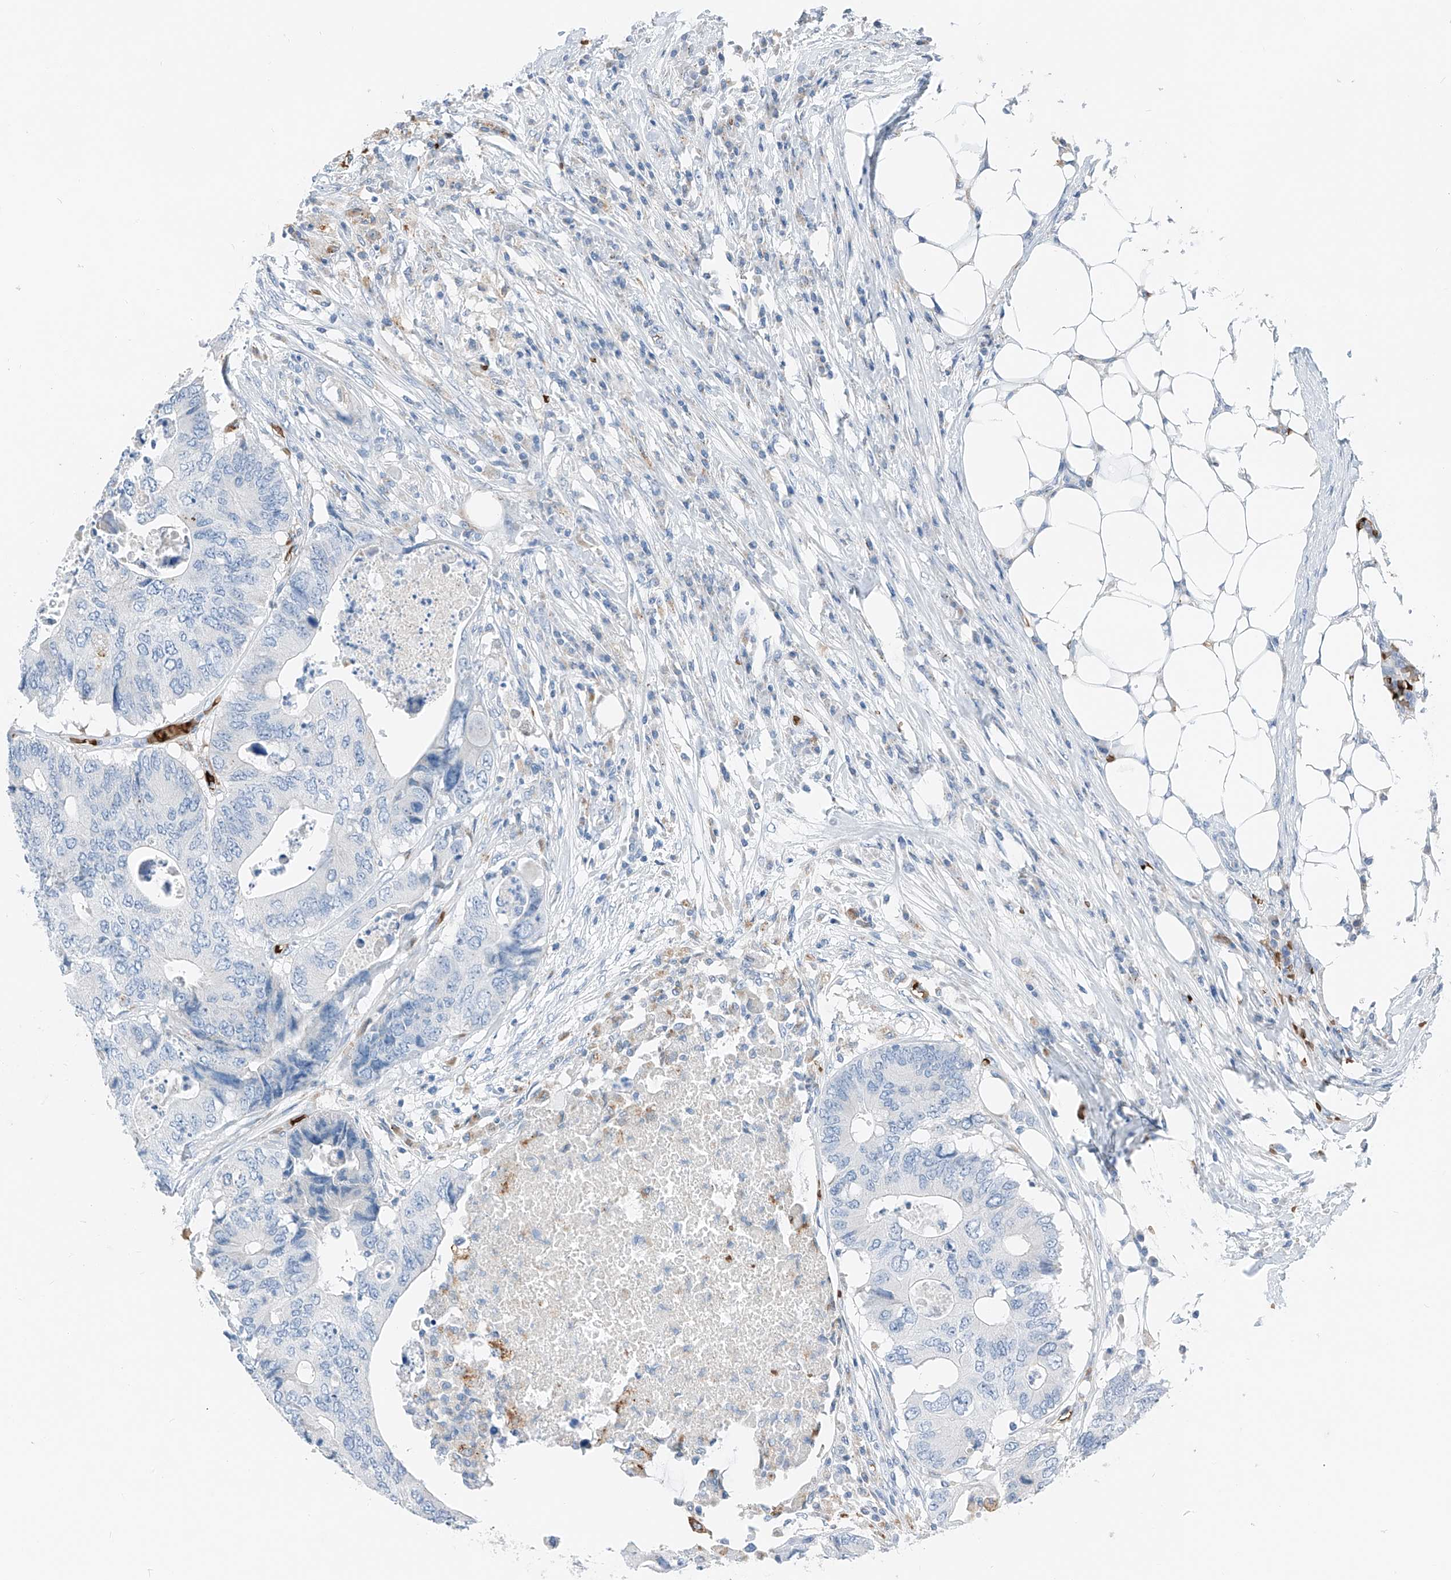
{"staining": {"intensity": "negative", "quantity": "none", "location": "none"}, "tissue": "colorectal cancer", "cell_type": "Tumor cells", "image_type": "cancer", "snomed": [{"axis": "morphology", "description": "Adenocarcinoma, NOS"}, {"axis": "topography", "description": "Colon"}], "caption": "Photomicrograph shows no protein expression in tumor cells of colorectal cancer (adenocarcinoma) tissue. Brightfield microscopy of immunohistochemistry stained with DAB (brown) and hematoxylin (blue), captured at high magnification.", "gene": "PRSS23", "patient": {"sex": "male", "age": 71}}